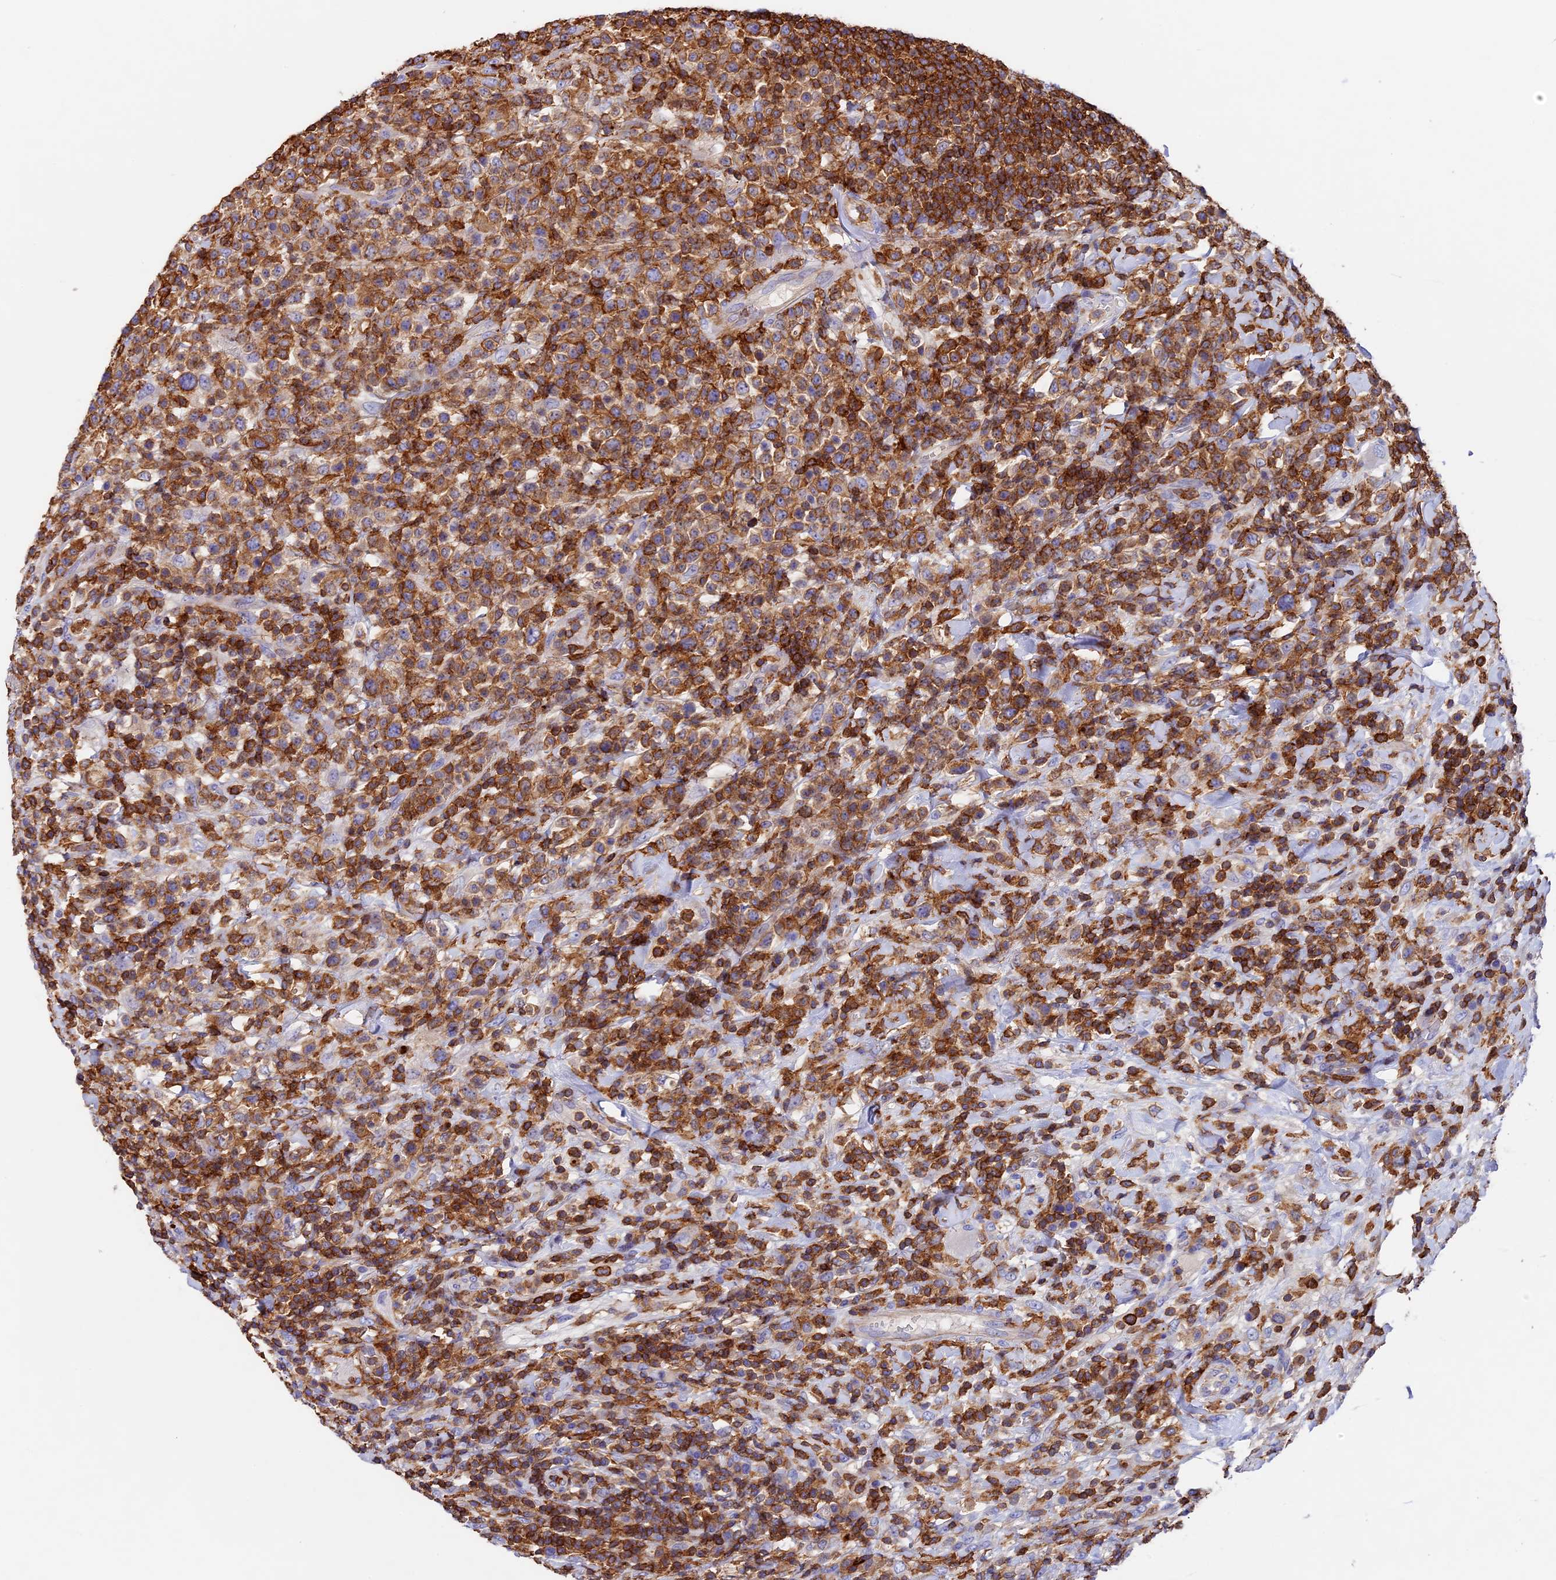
{"staining": {"intensity": "strong", "quantity": ">75%", "location": "cytoplasmic/membranous"}, "tissue": "lymphoma", "cell_type": "Tumor cells", "image_type": "cancer", "snomed": [{"axis": "morphology", "description": "Malignant lymphoma, non-Hodgkin's type, High grade"}, {"axis": "topography", "description": "Colon"}], "caption": "Tumor cells display strong cytoplasmic/membranous positivity in approximately >75% of cells in lymphoma.", "gene": "ADAT1", "patient": {"sex": "female", "age": 53}}